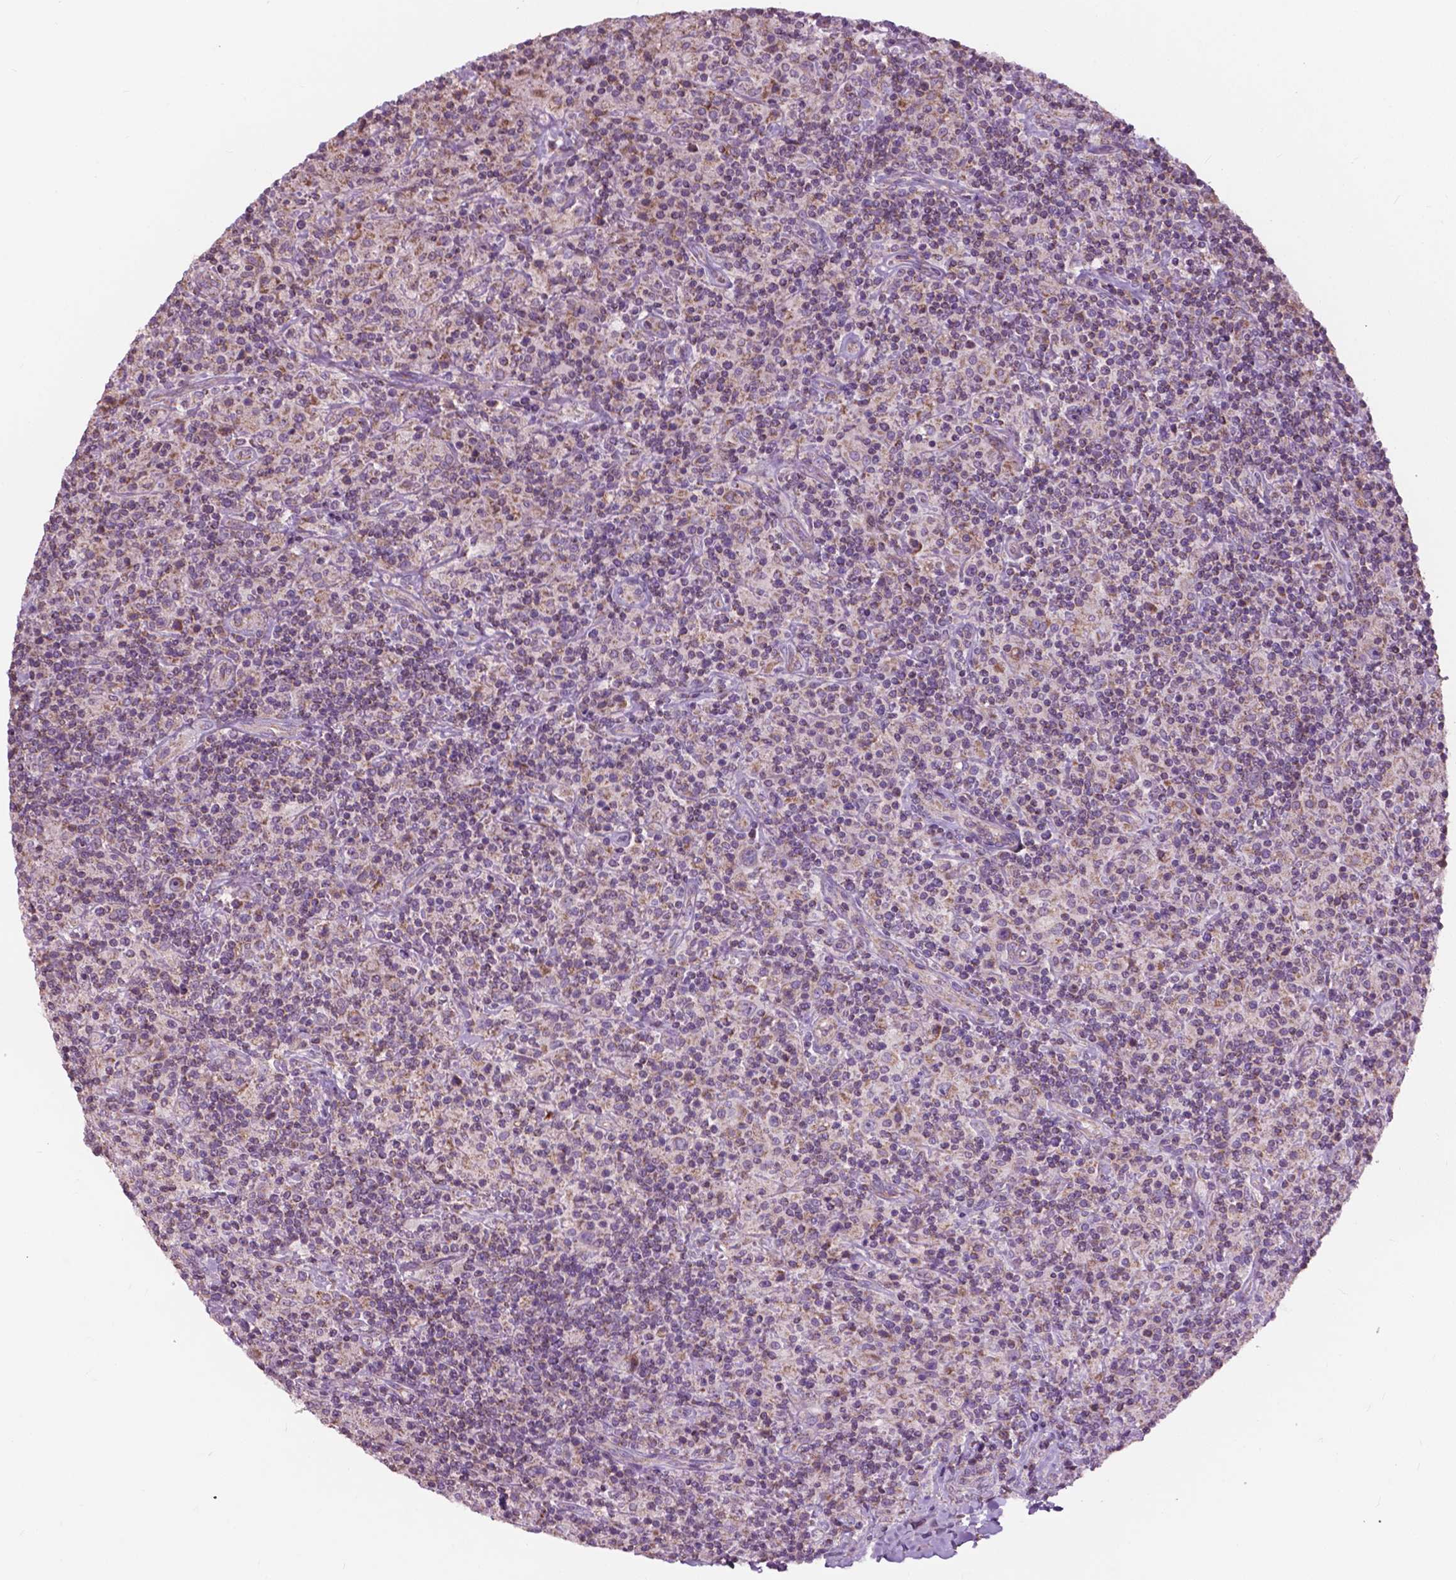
{"staining": {"intensity": "negative", "quantity": "none", "location": "none"}, "tissue": "lymphoma", "cell_type": "Tumor cells", "image_type": "cancer", "snomed": [{"axis": "morphology", "description": "Hodgkin's disease, NOS"}, {"axis": "topography", "description": "Lymph node"}], "caption": "This is a micrograph of immunohistochemistry (IHC) staining of lymphoma, which shows no expression in tumor cells.", "gene": "NDUFA10", "patient": {"sex": "male", "age": 70}}